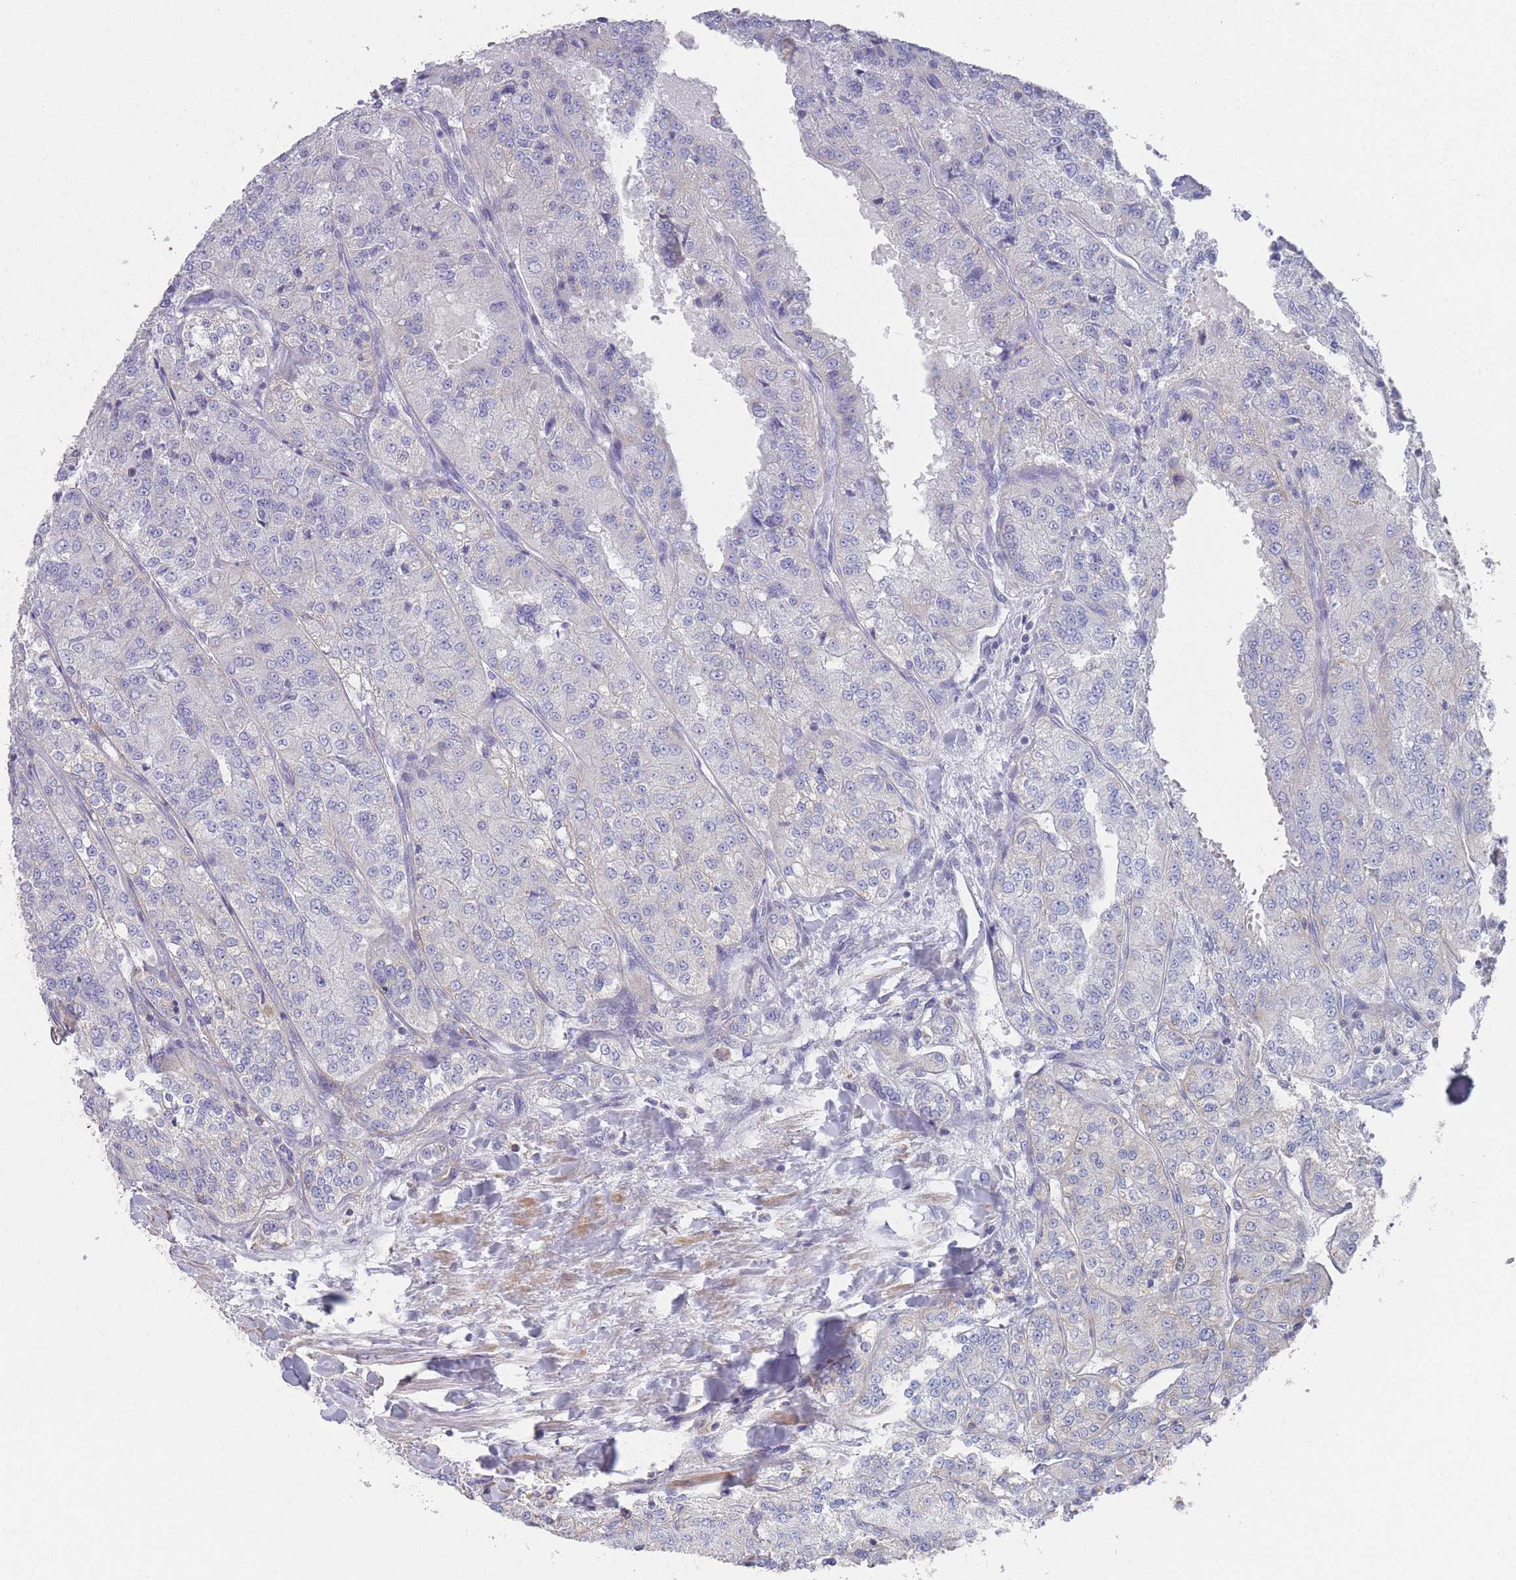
{"staining": {"intensity": "negative", "quantity": "none", "location": "none"}, "tissue": "renal cancer", "cell_type": "Tumor cells", "image_type": "cancer", "snomed": [{"axis": "morphology", "description": "Adenocarcinoma, NOS"}, {"axis": "topography", "description": "Kidney"}], "caption": "DAB (3,3'-diaminobenzidine) immunohistochemical staining of human renal cancer (adenocarcinoma) reveals no significant expression in tumor cells.", "gene": "SCCPDH", "patient": {"sex": "female", "age": 63}}